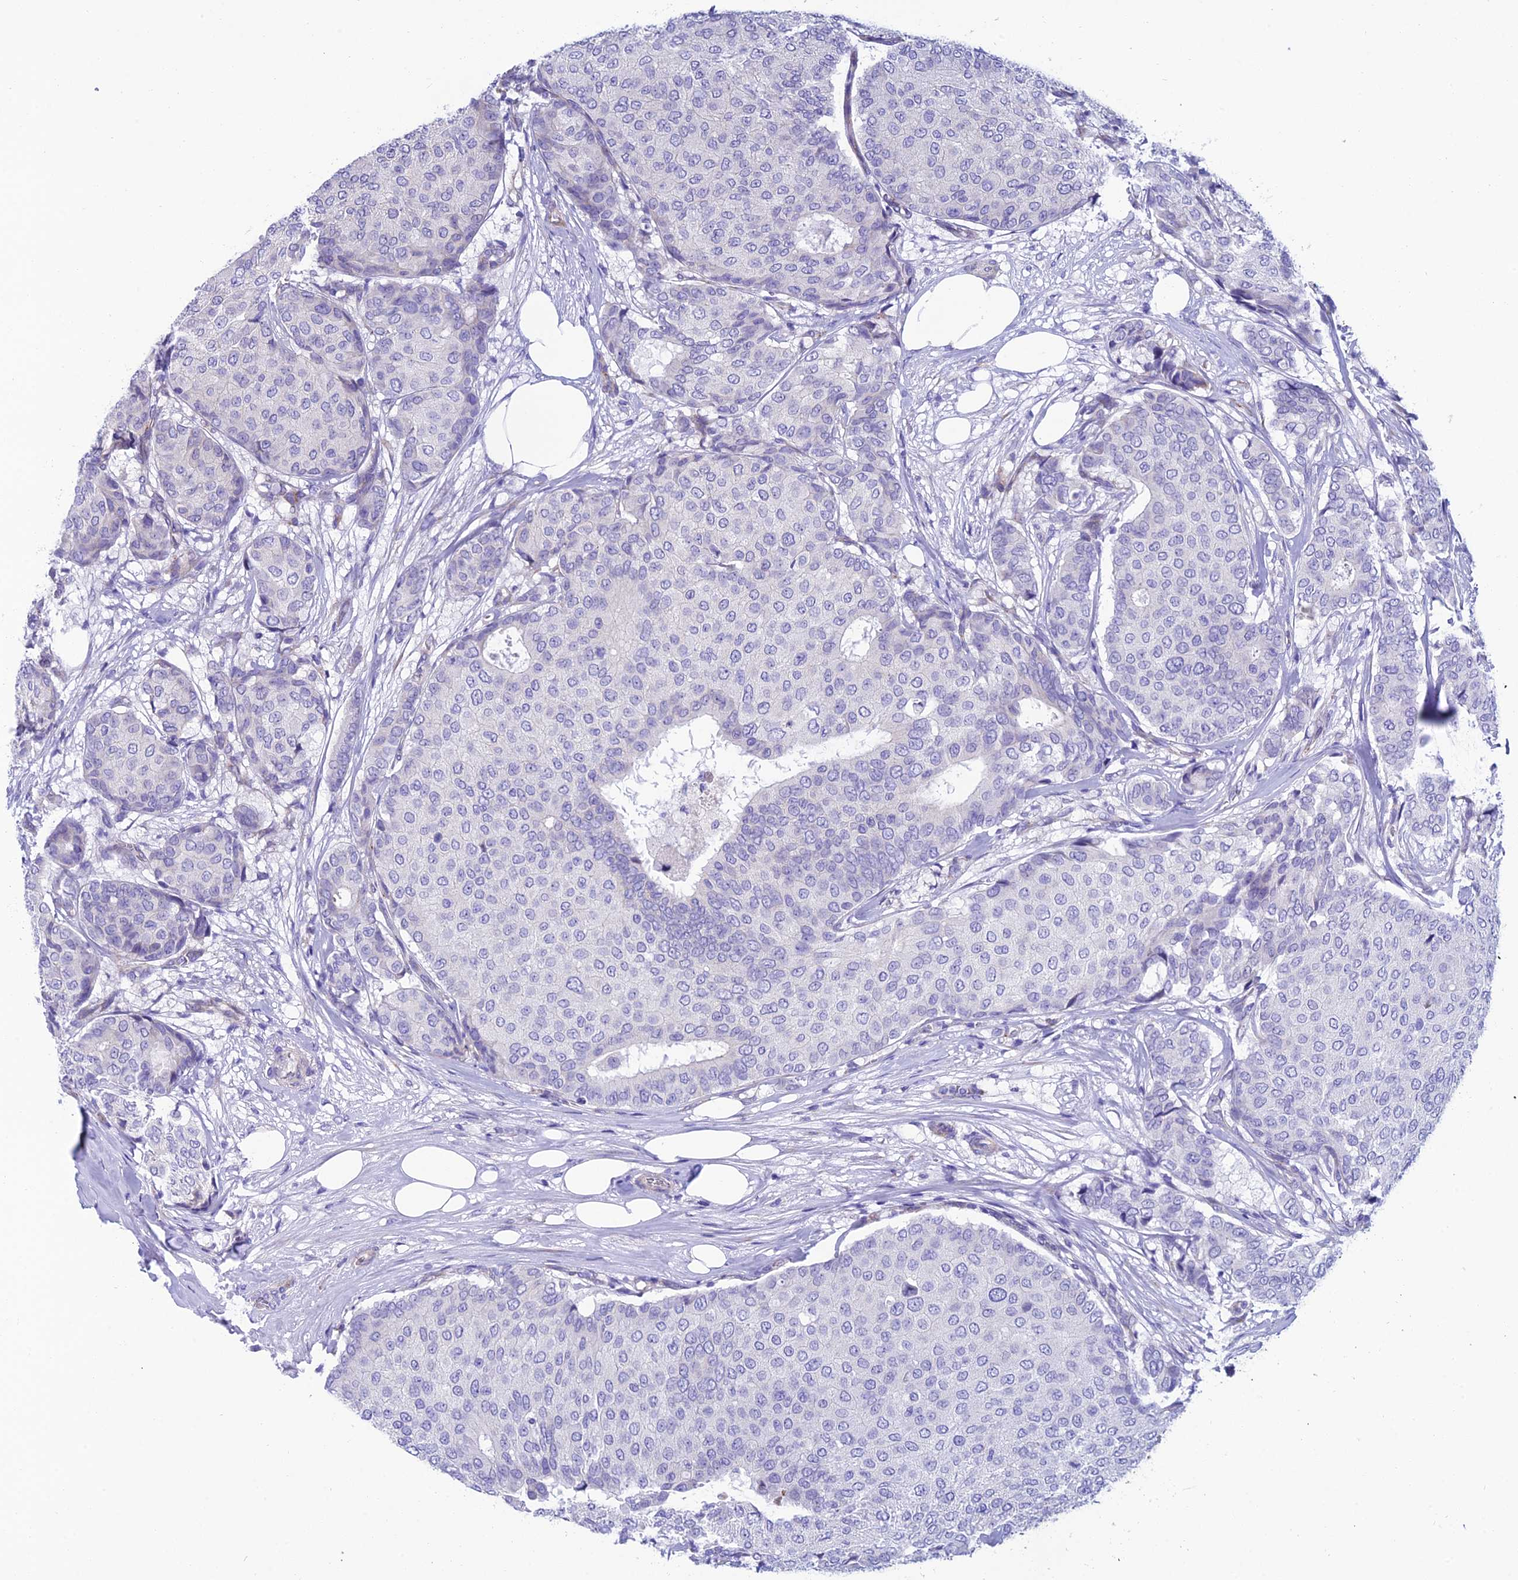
{"staining": {"intensity": "negative", "quantity": "none", "location": "none"}, "tissue": "breast cancer", "cell_type": "Tumor cells", "image_type": "cancer", "snomed": [{"axis": "morphology", "description": "Duct carcinoma"}, {"axis": "topography", "description": "Breast"}], "caption": "Human breast infiltrating ductal carcinoma stained for a protein using immunohistochemistry exhibits no positivity in tumor cells.", "gene": "MACIR", "patient": {"sex": "female", "age": 75}}